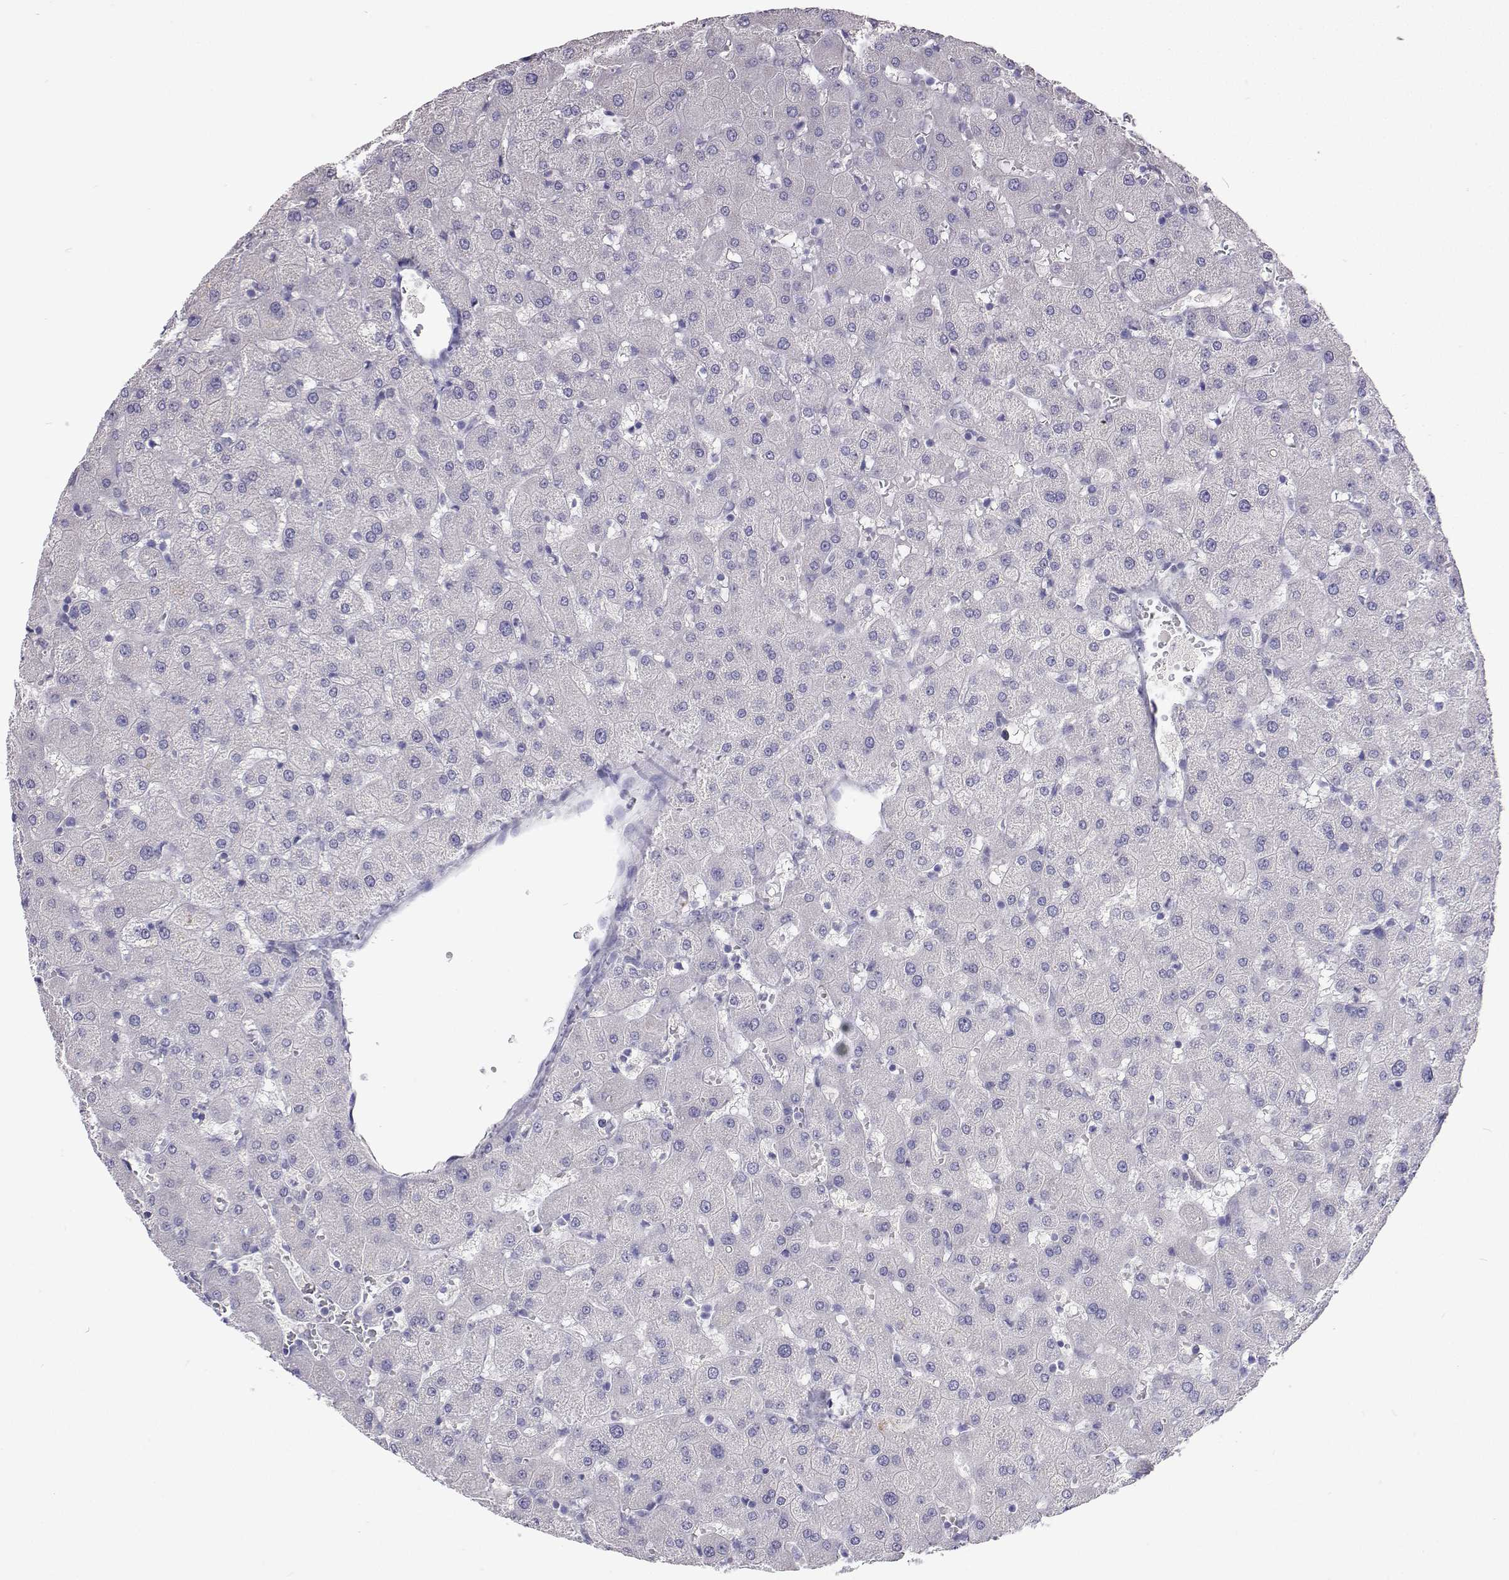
{"staining": {"intensity": "negative", "quantity": "none", "location": "none"}, "tissue": "liver", "cell_type": "Cholangiocytes", "image_type": "normal", "snomed": [{"axis": "morphology", "description": "Normal tissue, NOS"}, {"axis": "topography", "description": "Liver"}], "caption": "An IHC photomicrograph of normal liver is shown. There is no staining in cholangiocytes of liver. The staining was performed using DAB to visualize the protein expression in brown, while the nuclei were stained in blue with hematoxylin (Magnification: 20x).", "gene": "CFAP44", "patient": {"sex": "female", "age": 63}}